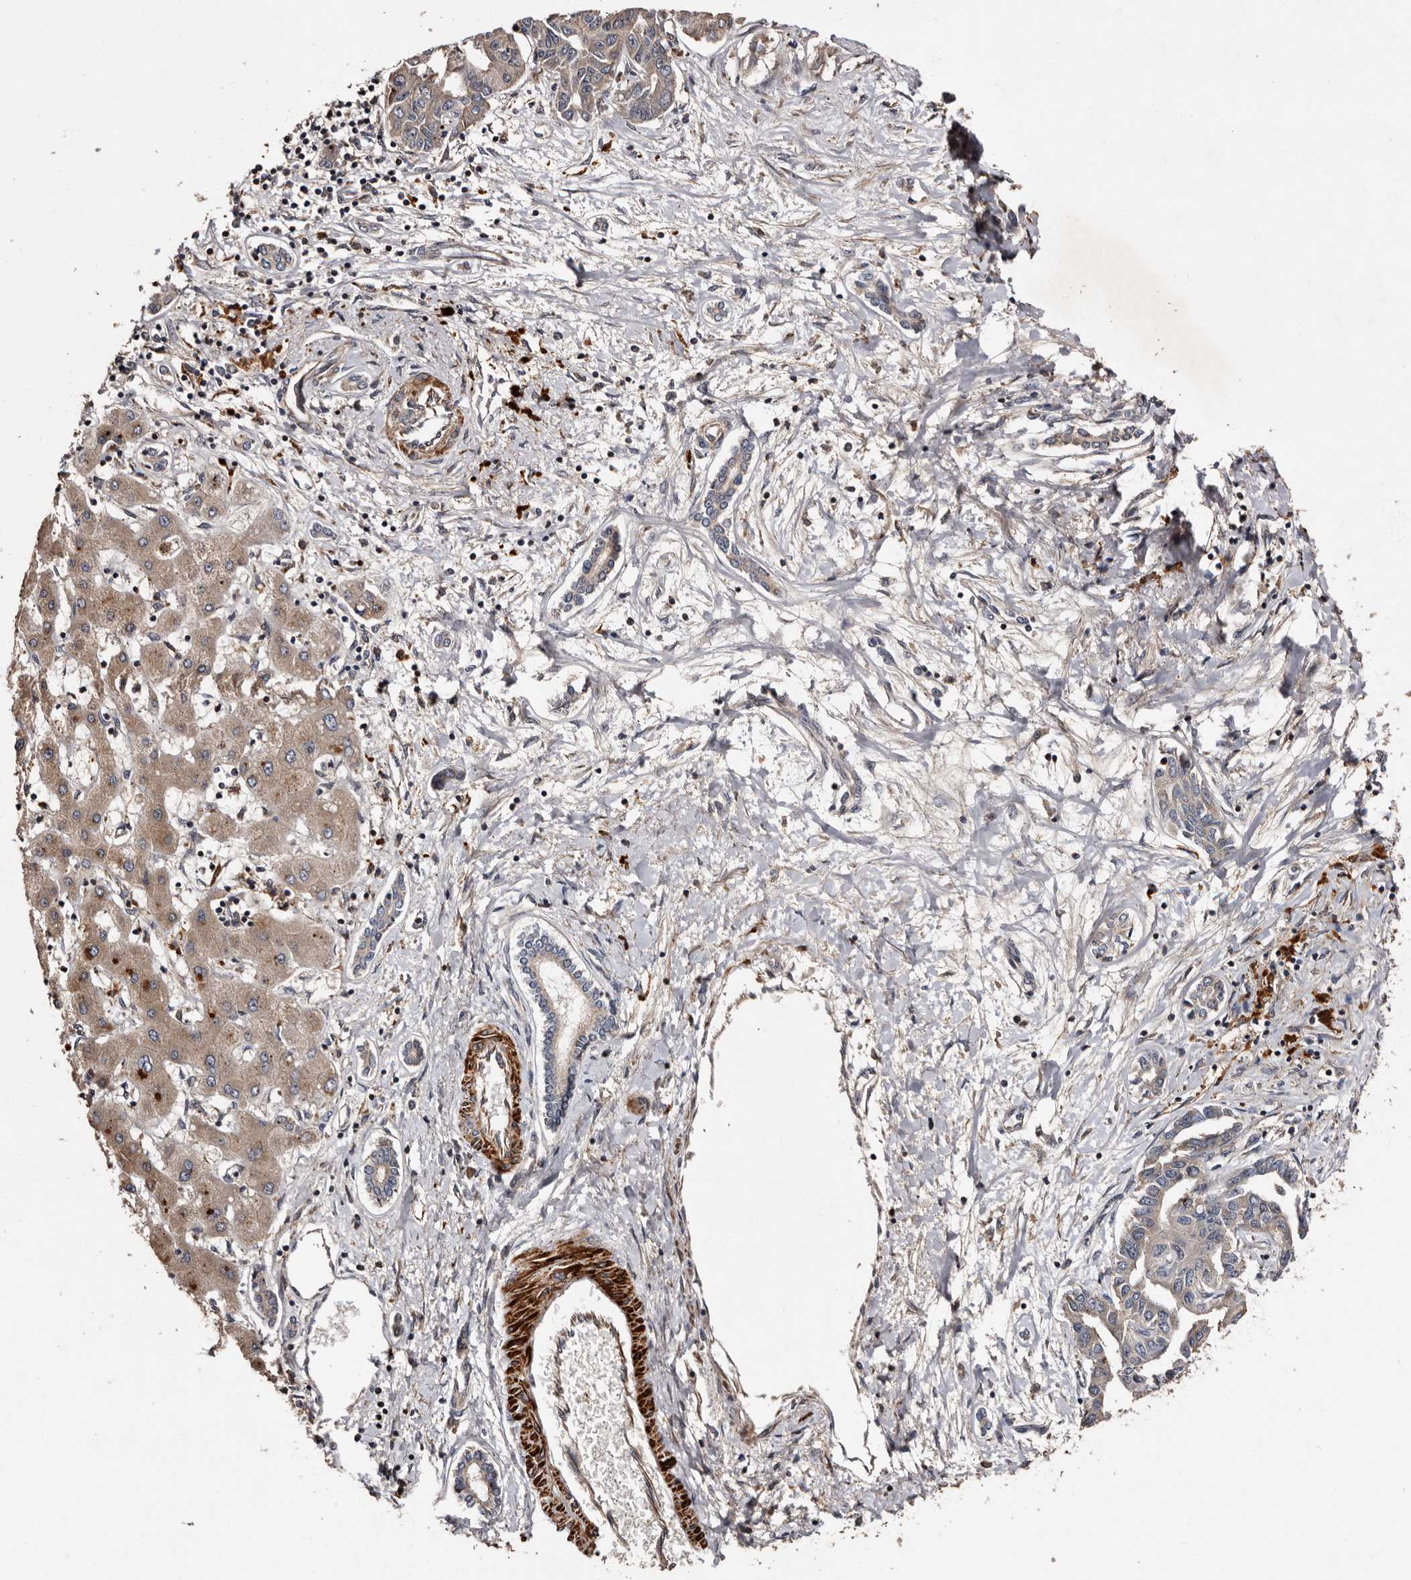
{"staining": {"intensity": "weak", "quantity": "<25%", "location": "cytoplasmic/membranous"}, "tissue": "liver cancer", "cell_type": "Tumor cells", "image_type": "cancer", "snomed": [{"axis": "morphology", "description": "Cholangiocarcinoma"}, {"axis": "topography", "description": "Liver"}], "caption": "This photomicrograph is of liver cancer (cholangiocarcinoma) stained with immunohistochemistry (IHC) to label a protein in brown with the nuclei are counter-stained blue. There is no expression in tumor cells.", "gene": "PRKD3", "patient": {"sex": "male", "age": 59}}